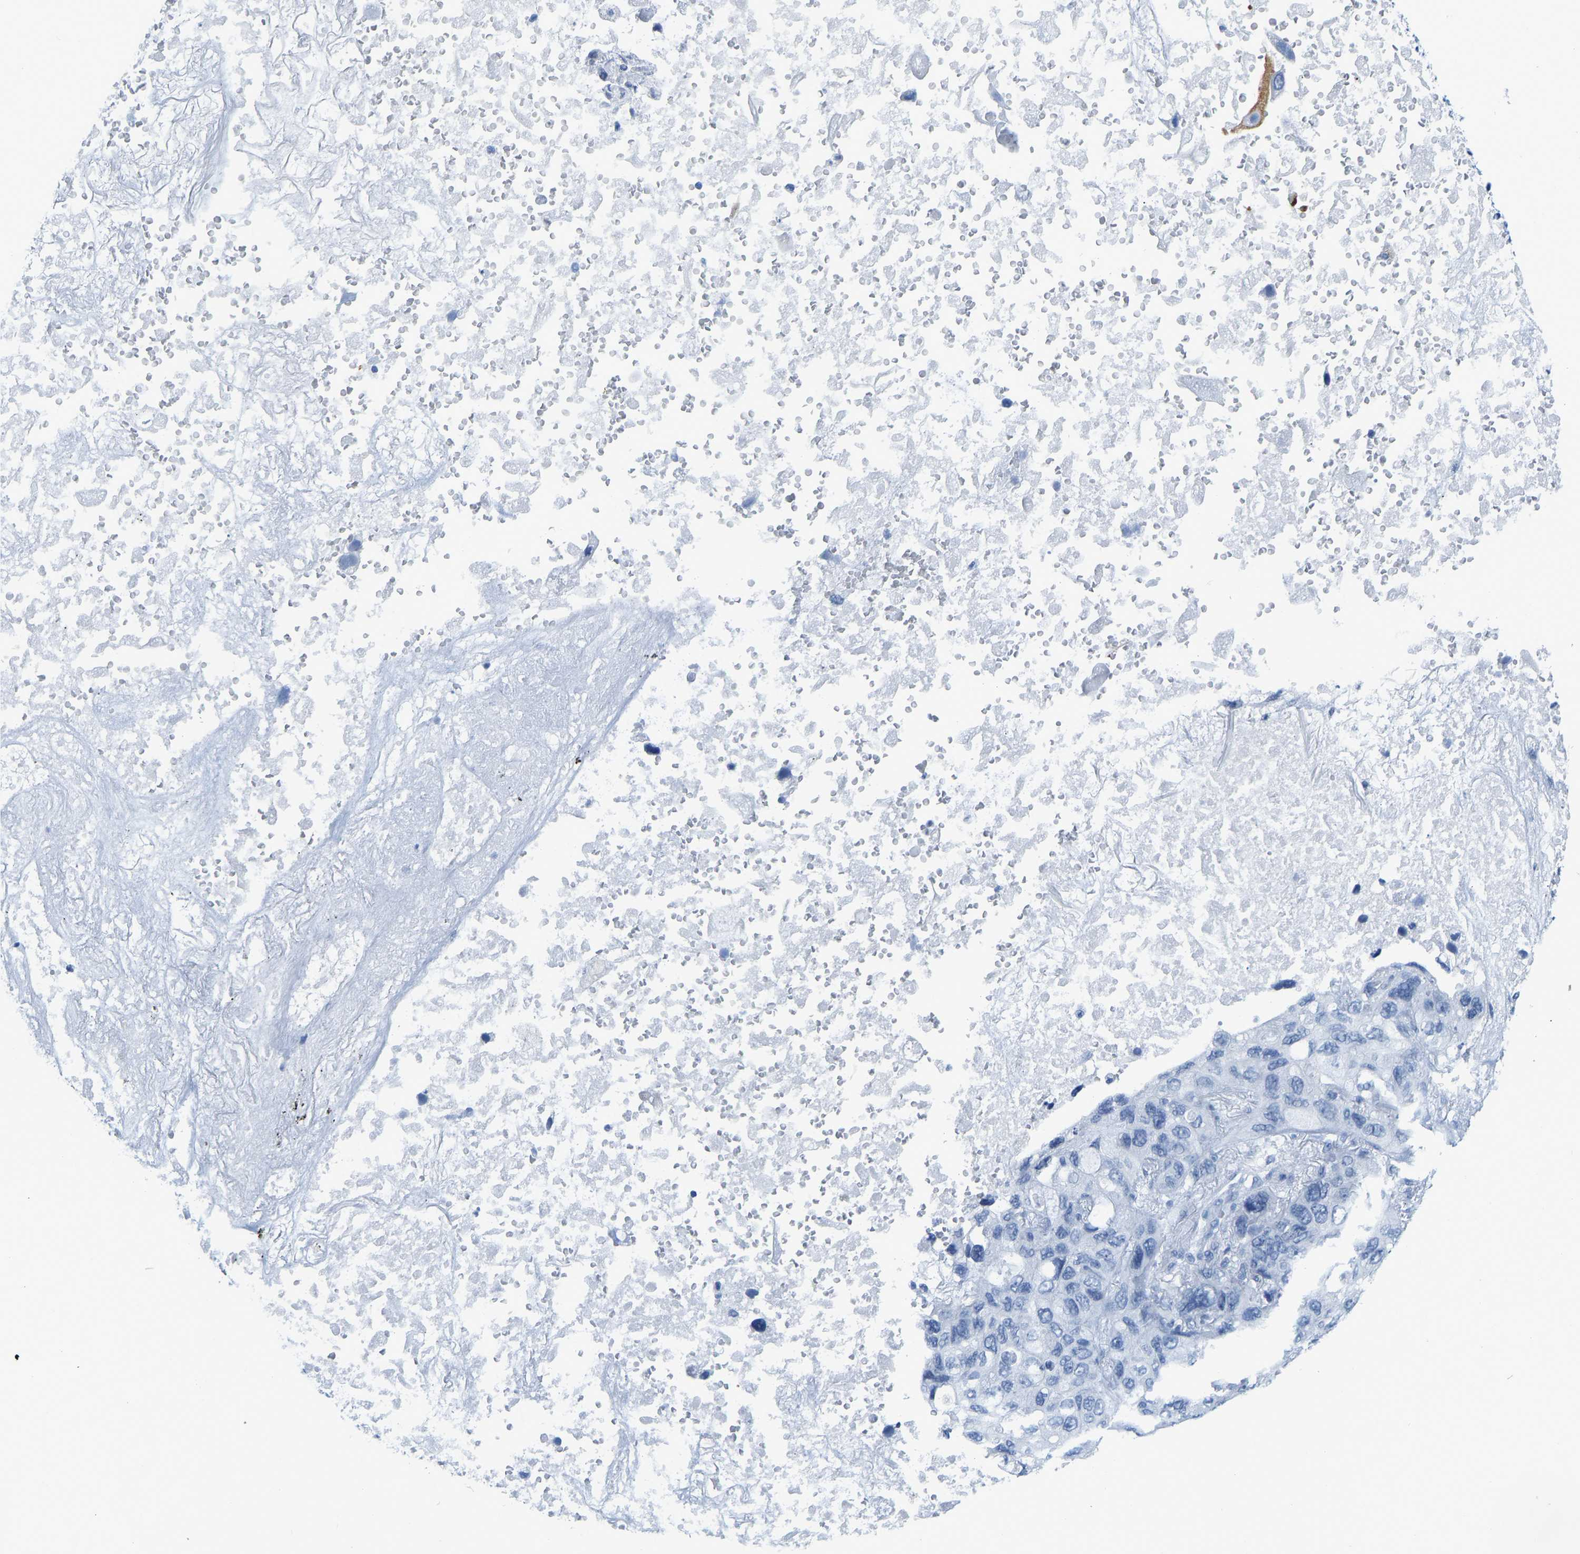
{"staining": {"intensity": "negative", "quantity": "none", "location": "none"}, "tissue": "lung cancer", "cell_type": "Tumor cells", "image_type": "cancer", "snomed": [{"axis": "morphology", "description": "Squamous cell carcinoma, NOS"}, {"axis": "topography", "description": "Lung"}], "caption": "An immunohistochemistry photomicrograph of squamous cell carcinoma (lung) is shown. There is no staining in tumor cells of squamous cell carcinoma (lung).", "gene": "SERPINB3", "patient": {"sex": "female", "age": 73}}